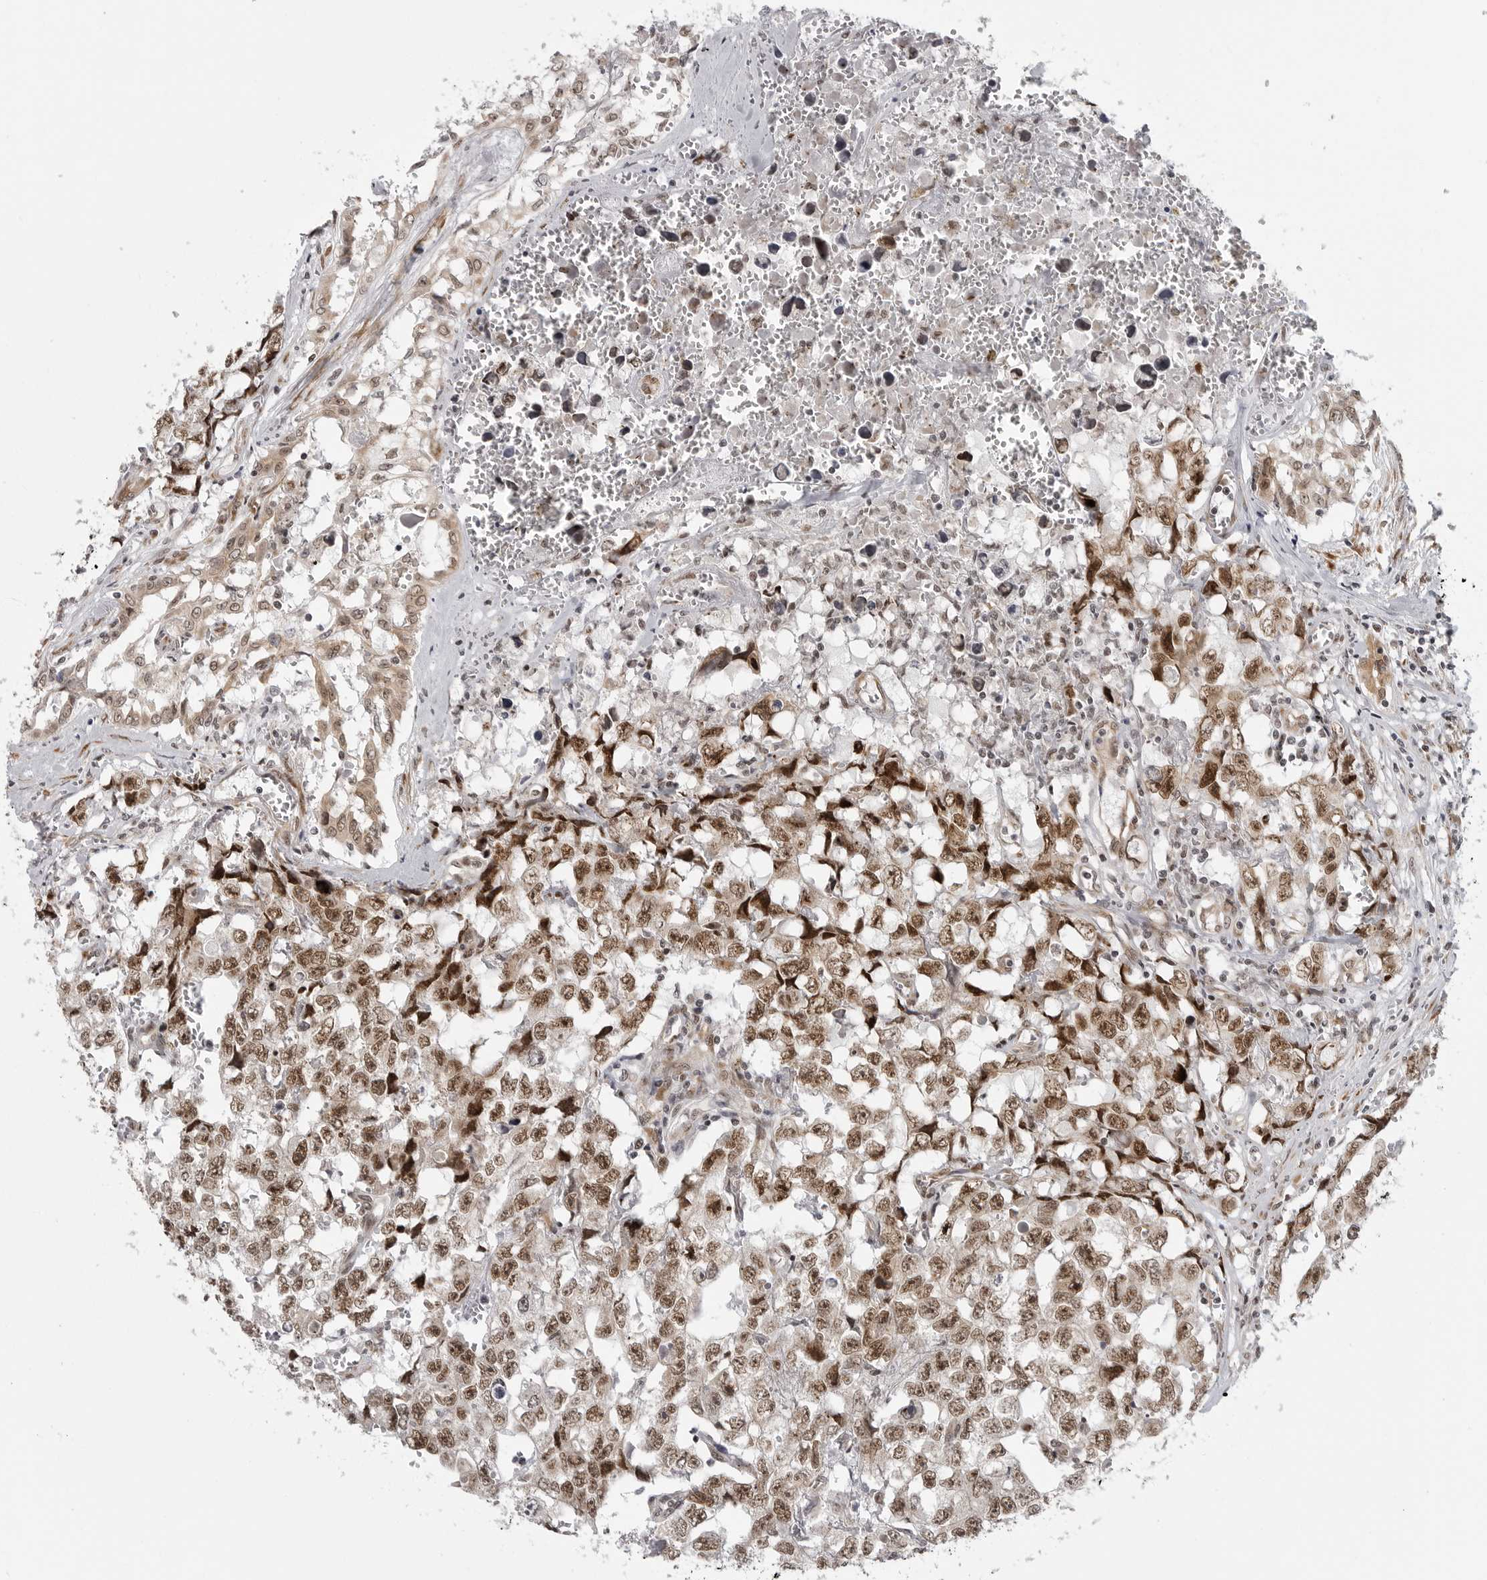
{"staining": {"intensity": "moderate", "quantity": ">75%", "location": "nuclear"}, "tissue": "testis cancer", "cell_type": "Tumor cells", "image_type": "cancer", "snomed": [{"axis": "morphology", "description": "Carcinoma, Embryonal, NOS"}, {"axis": "topography", "description": "Testis"}], "caption": "Embryonal carcinoma (testis) stained for a protein displays moderate nuclear positivity in tumor cells. The protein of interest is shown in brown color, while the nuclei are stained blue.", "gene": "PRDM10", "patient": {"sex": "male", "age": 31}}